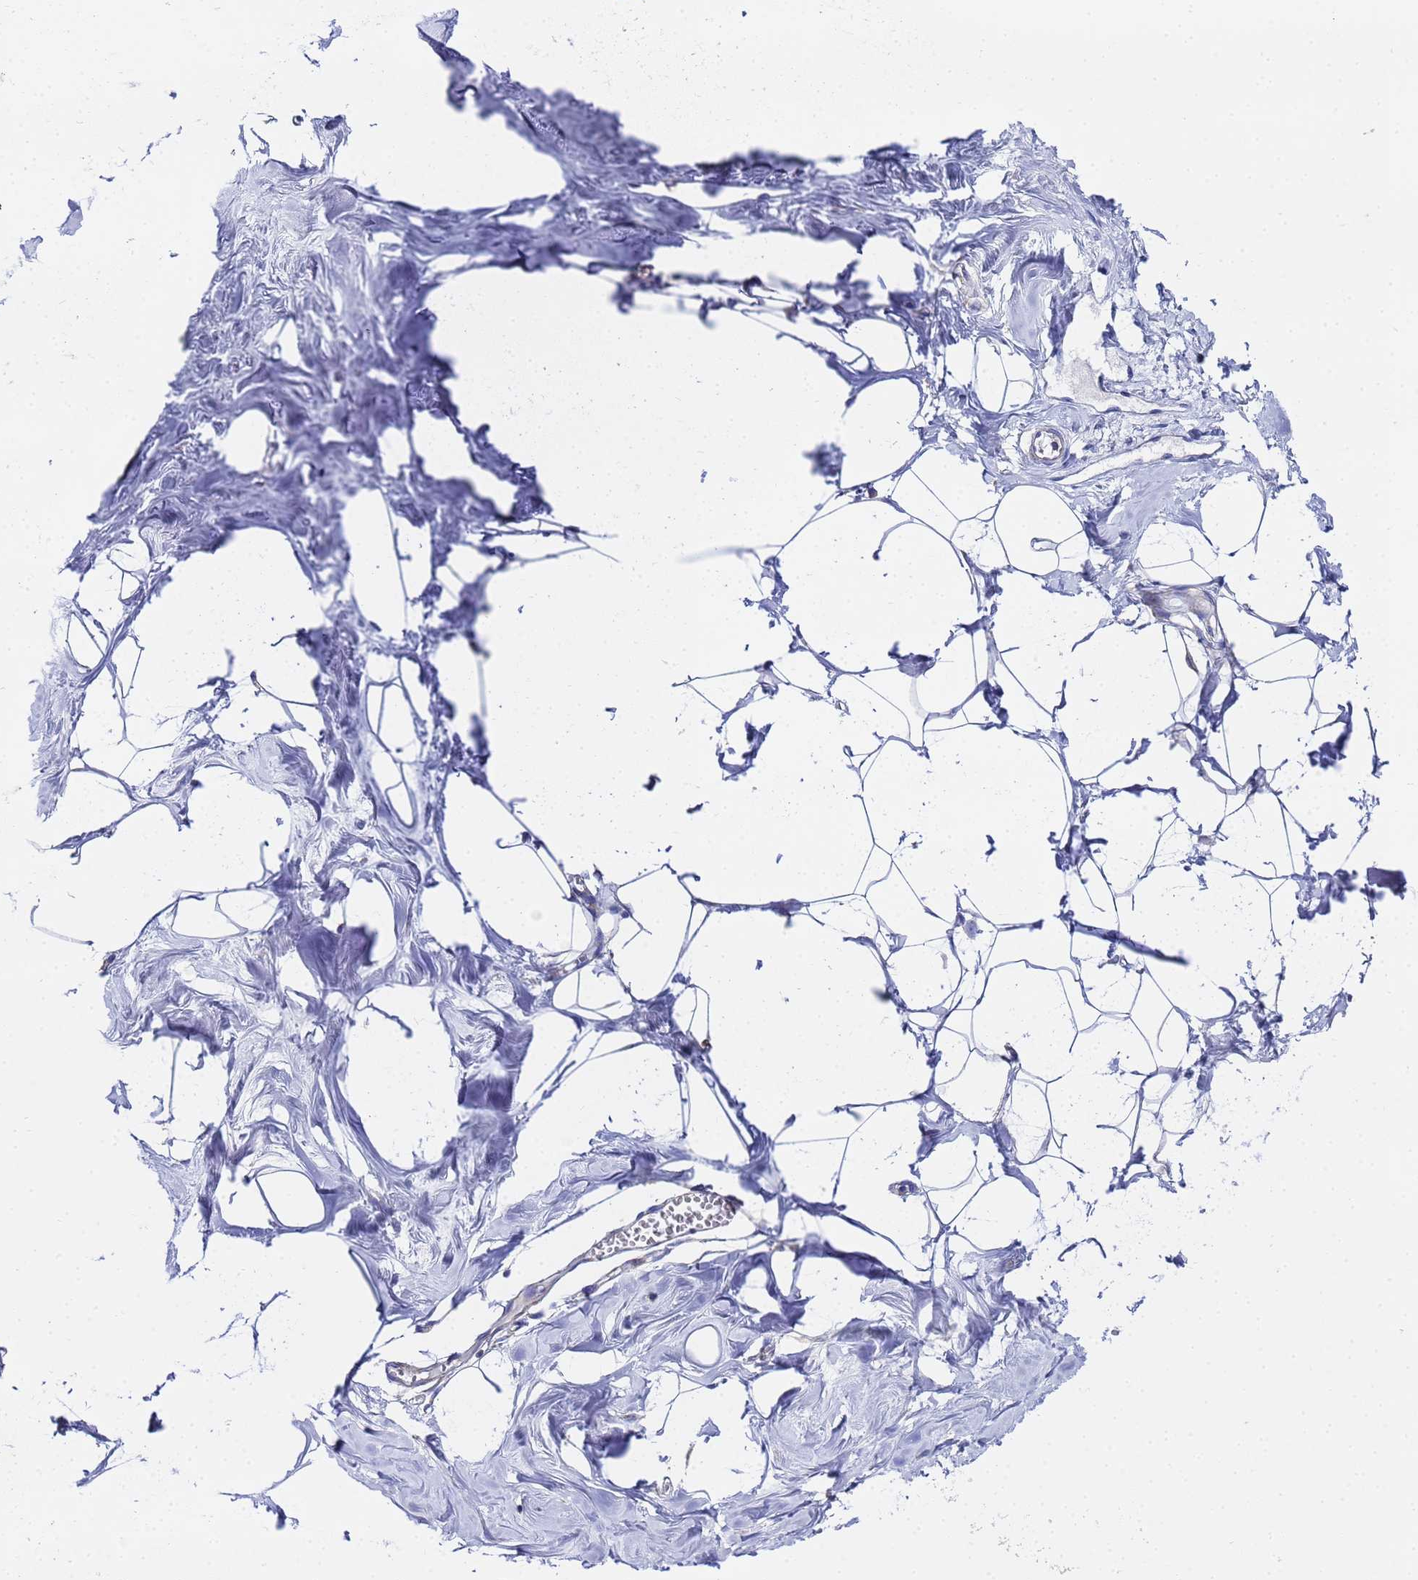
{"staining": {"intensity": "negative", "quantity": "none", "location": "none"}, "tissue": "breast", "cell_type": "Adipocytes", "image_type": "normal", "snomed": [{"axis": "morphology", "description": "Normal tissue, NOS"}, {"axis": "topography", "description": "Breast"}], "caption": "Breast stained for a protein using immunohistochemistry (IHC) reveals no positivity adipocytes.", "gene": "FAHD2A", "patient": {"sex": "female", "age": 27}}